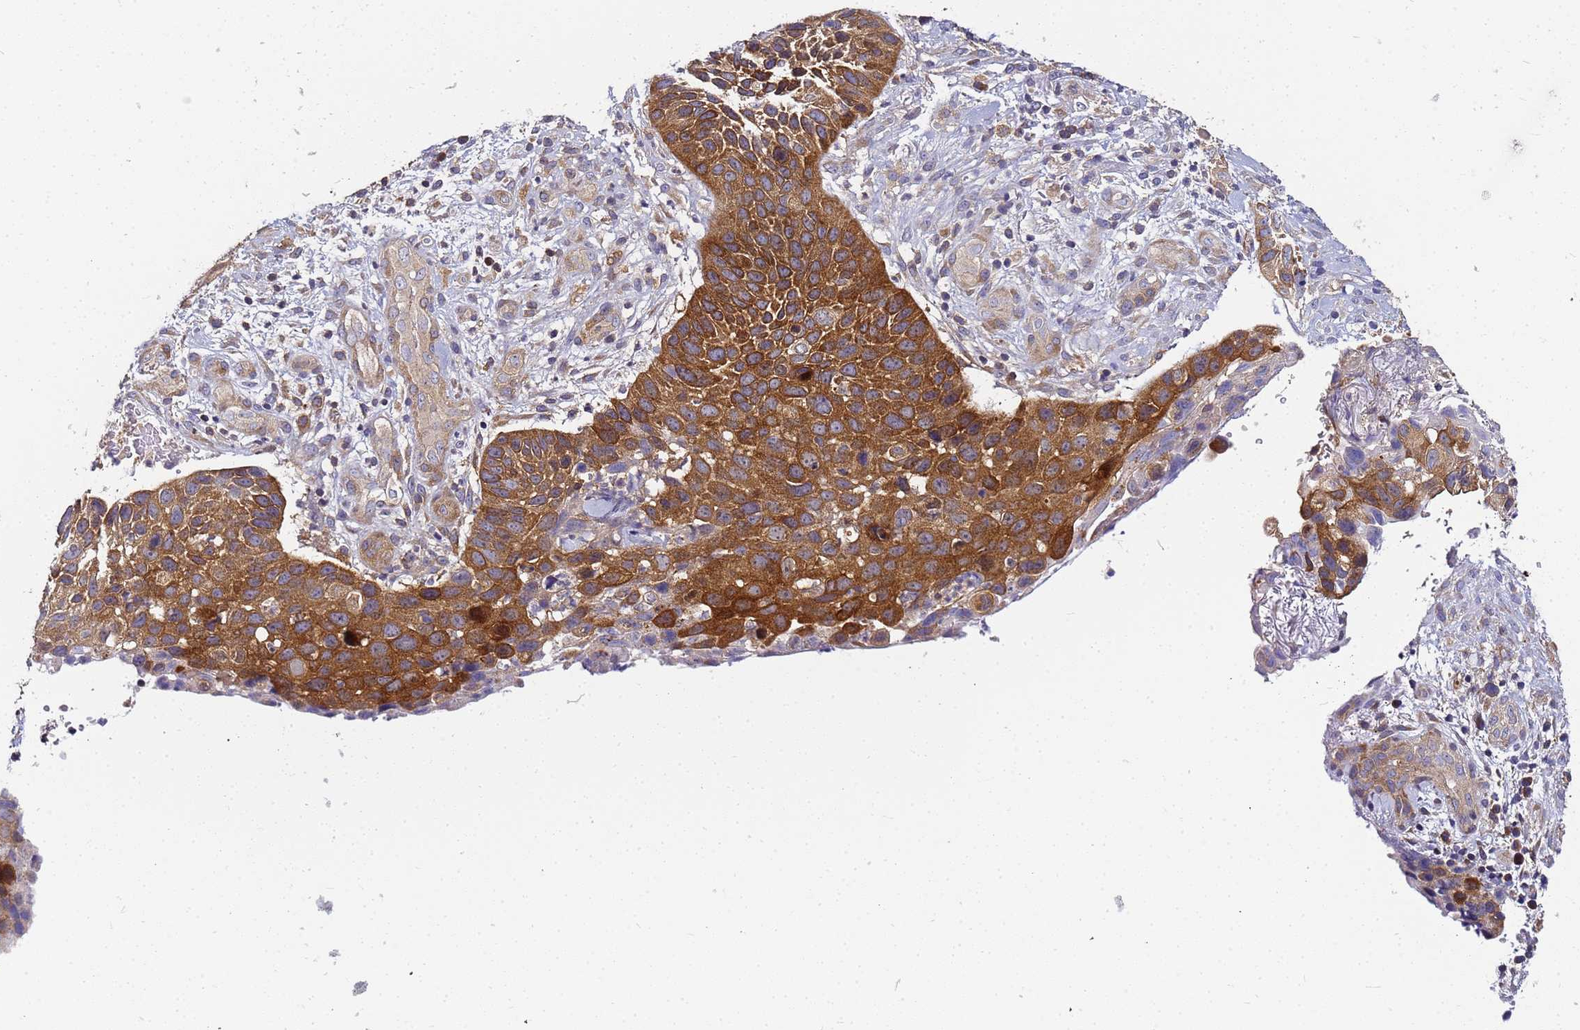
{"staining": {"intensity": "strong", "quantity": ">75%", "location": "cytoplasmic/membranous"}, "tissue": "skin cancer", "cell_type": "Tumor cells", "image_type": "cancer", "snomed": [{"axis": "morphology", "description": "Basal cell carcinoma"}, {"axis": "topography", "description": "Skin"}], "caption": "A photomicrograph of human skin basal cell carcinoma stained for a protein shows strong cytoplasmic/membranous brown staining in tumor cells.", "gene": "CHM", "patient": {"sex": "female", "age": 74}}